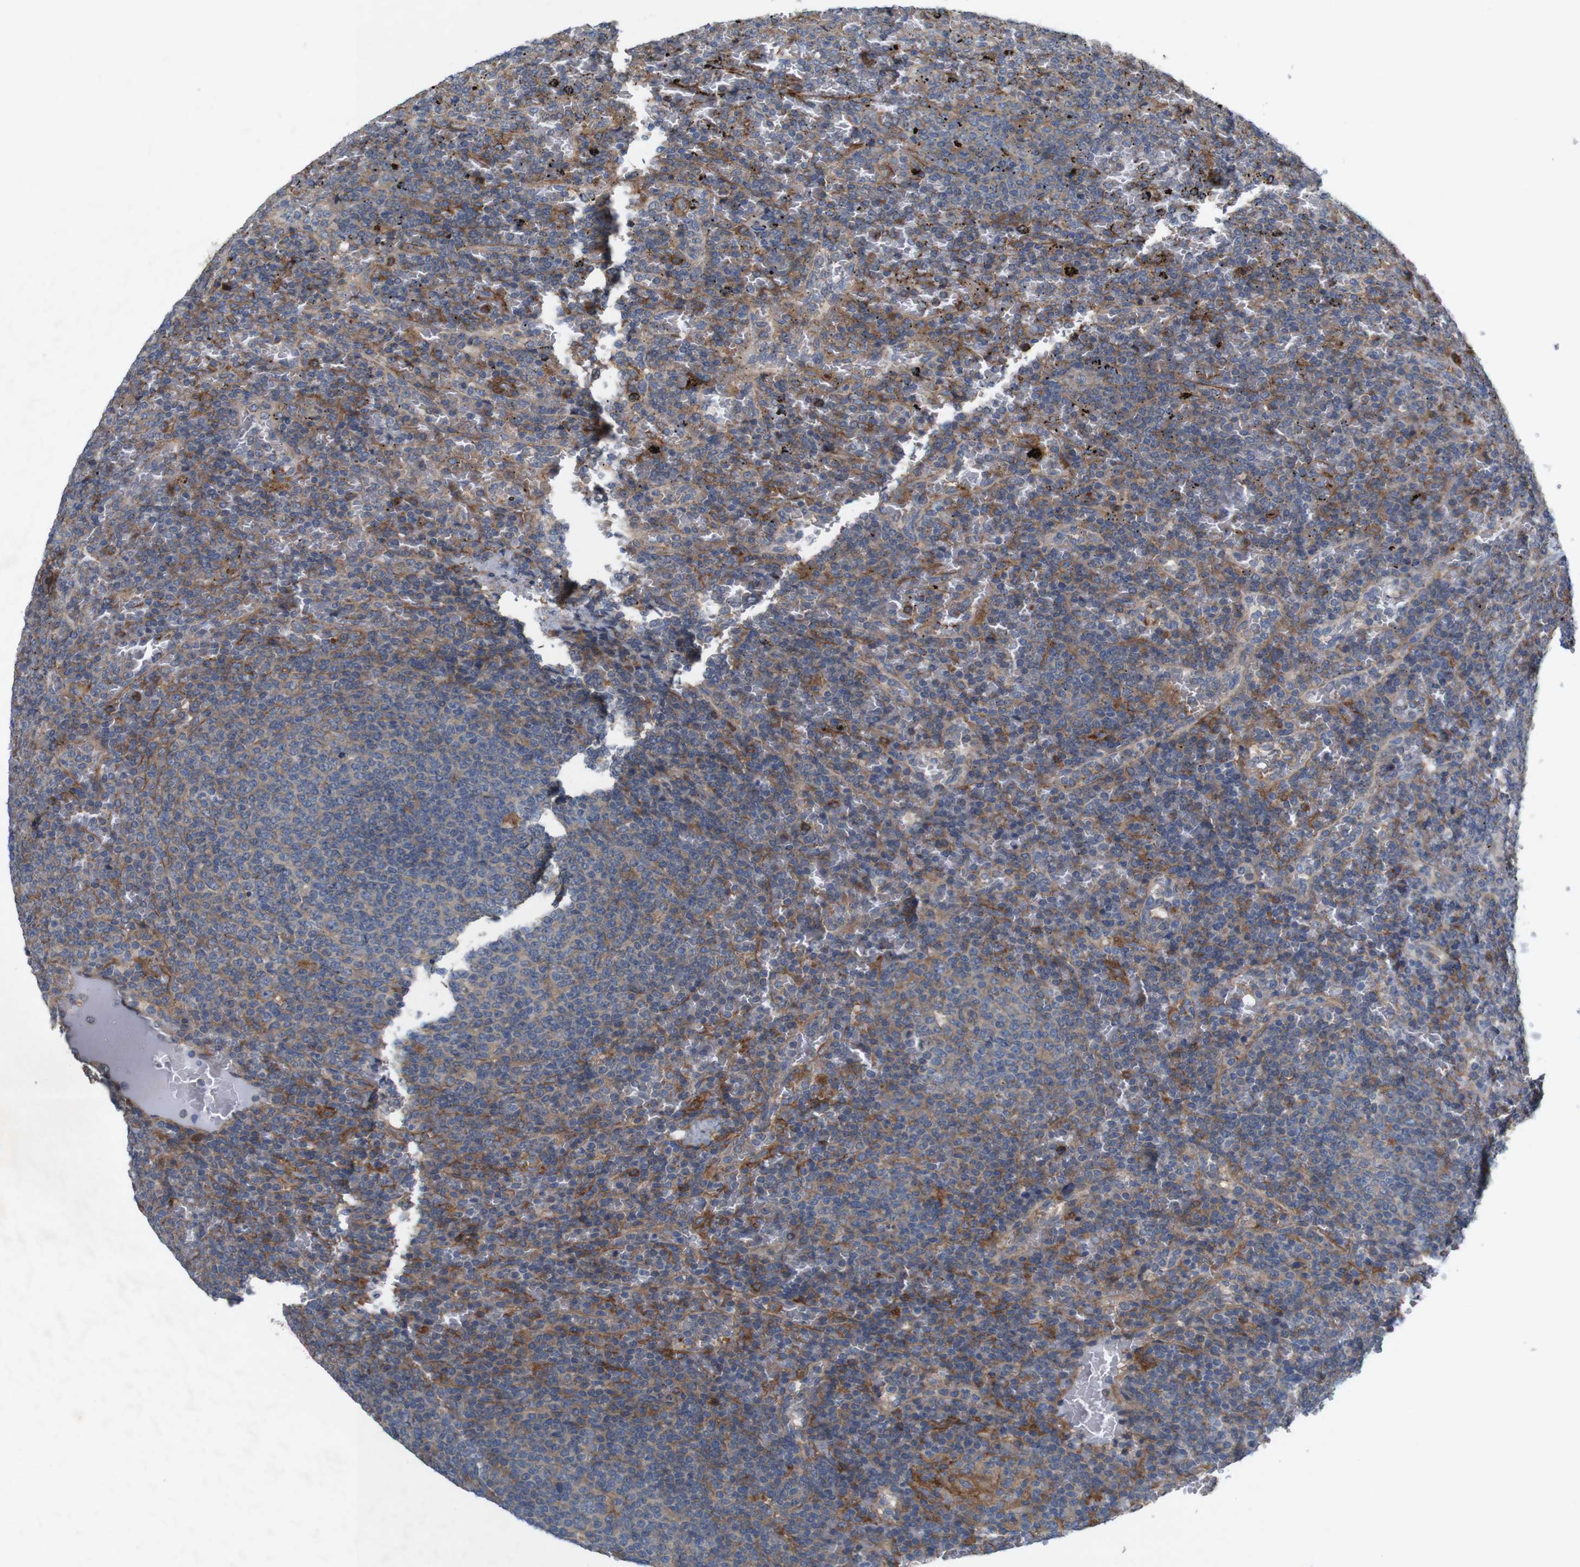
{"staining": {"intensity": "weak", "quantity": ">75%", "location": "cytoplasmic/membranous"}, "tissue": "lymphoma", "cell_type": "Tumor cells", "image_type": "cancer", "snomed": [{"axis": "morphology", "description": "Malignant lymphoma, non-Hodgkin's type, Low grade"}, {"axis": "topography", "description": "Spleen"}], "caption": "Immunohistochemical staining of human malignant lymphoma, non-Hodgkin's type (low-grade) exhibits low levels of weak cytoplasmic/membranous protein positivity in about >75% of tumor cells.", "gene": "SIGLEC8", "patient": {"sex": "female", "age": 77}}